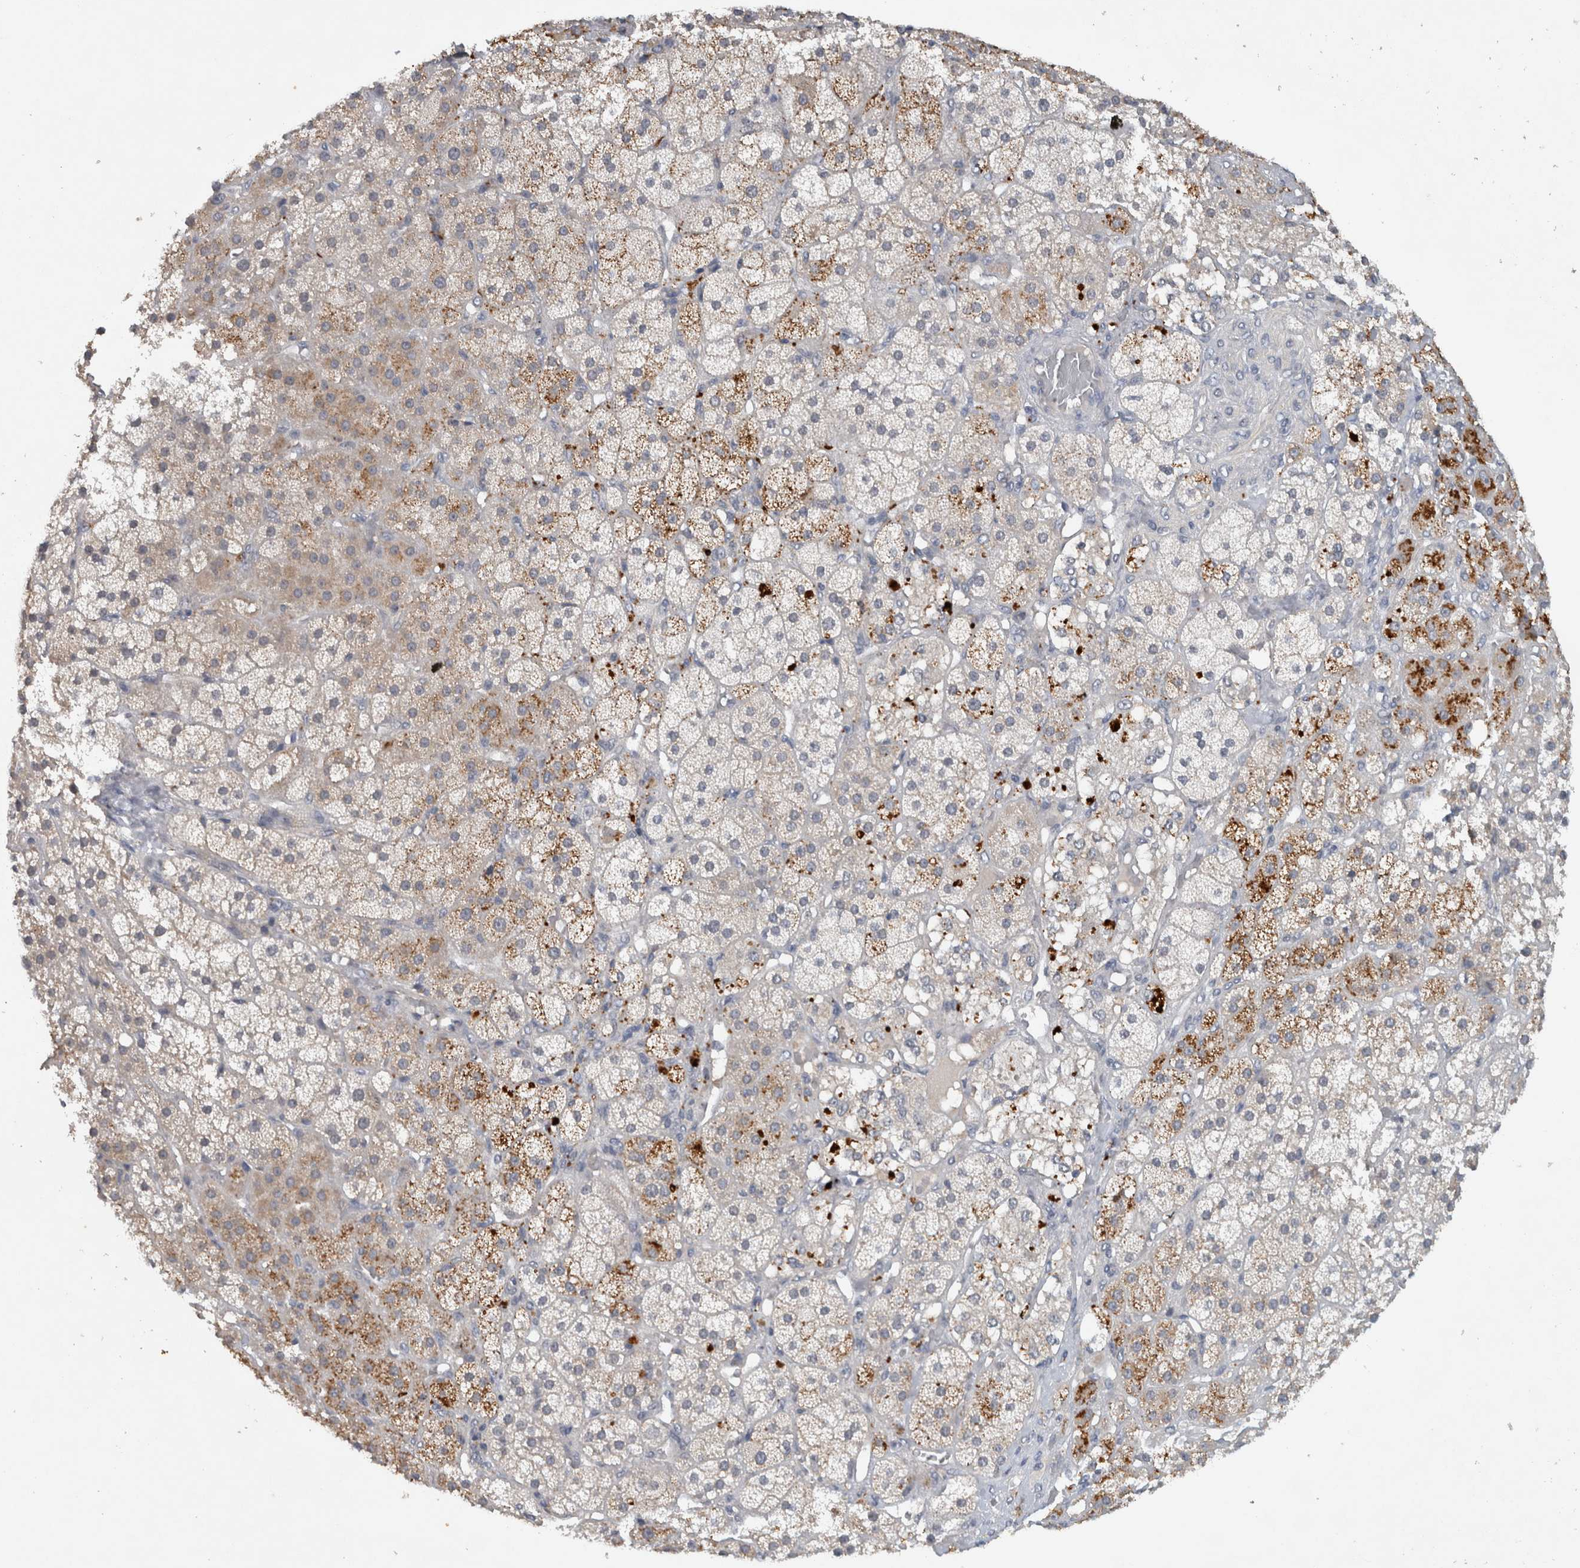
{"staining": {"intensity": "strong", "quantity": "<25%", "location": "cytoplasmic/membranous"}, "tissue": "adrenal gland", "cell_type": "Glandular cells", "image_type": "normal", "snomed": [{"axis": "morphology", "description": "Normal tissue, NOS"}, {"axis": "topography", "description": "Adrenal gland"}], "caption": "Normal adrenal gland was stained to show a protein in brown. There is medium levels of strong cytoplasmic/membranous staining in approximately <25% of glandular cells.", "gene": "HEXD", "patient": {"sex": "male", "age": 57}}